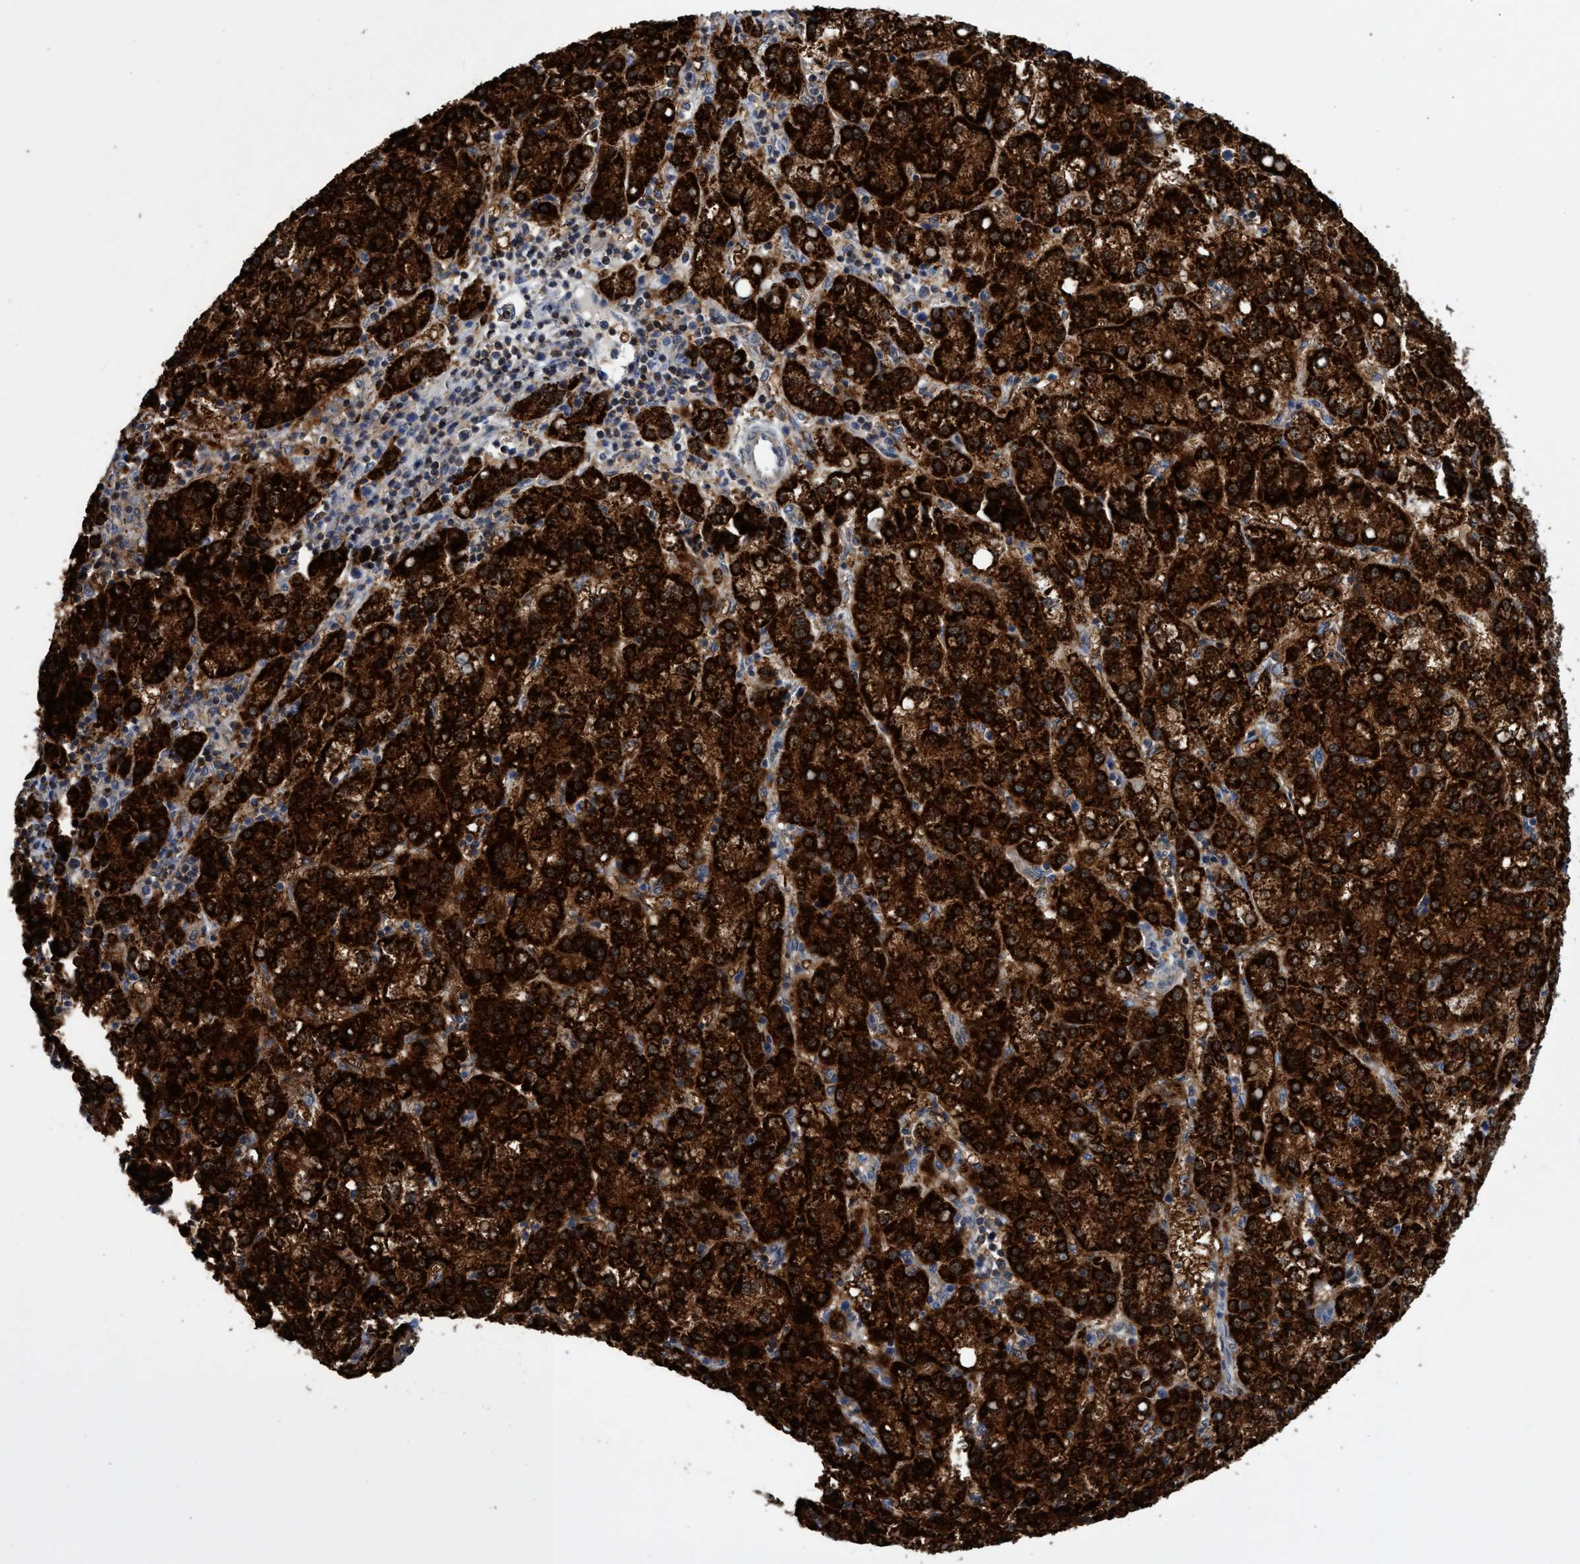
{"staining": {"intensity": "strong", "quantity": ">75%", "location": "cytoplasmic/membranous"}, "tissue": "liver cancer", "cell_type": "Tumor cells", "image_type": "cancer", "snomed": [{"axis": "morphology", "description": "Carcinoma, Hepatocellular, NOS"}, {"axis": "topography", "description": "Liver"}], "caption": "Brown immunohistochemical staining in human liver hepatocellular carcinoma demonstrates strong cytoplasmic/membranous staining in approximately >75% of tumor cells.", "gene": "CRYZ", "patient": {"sex": "female", "age": 58}}